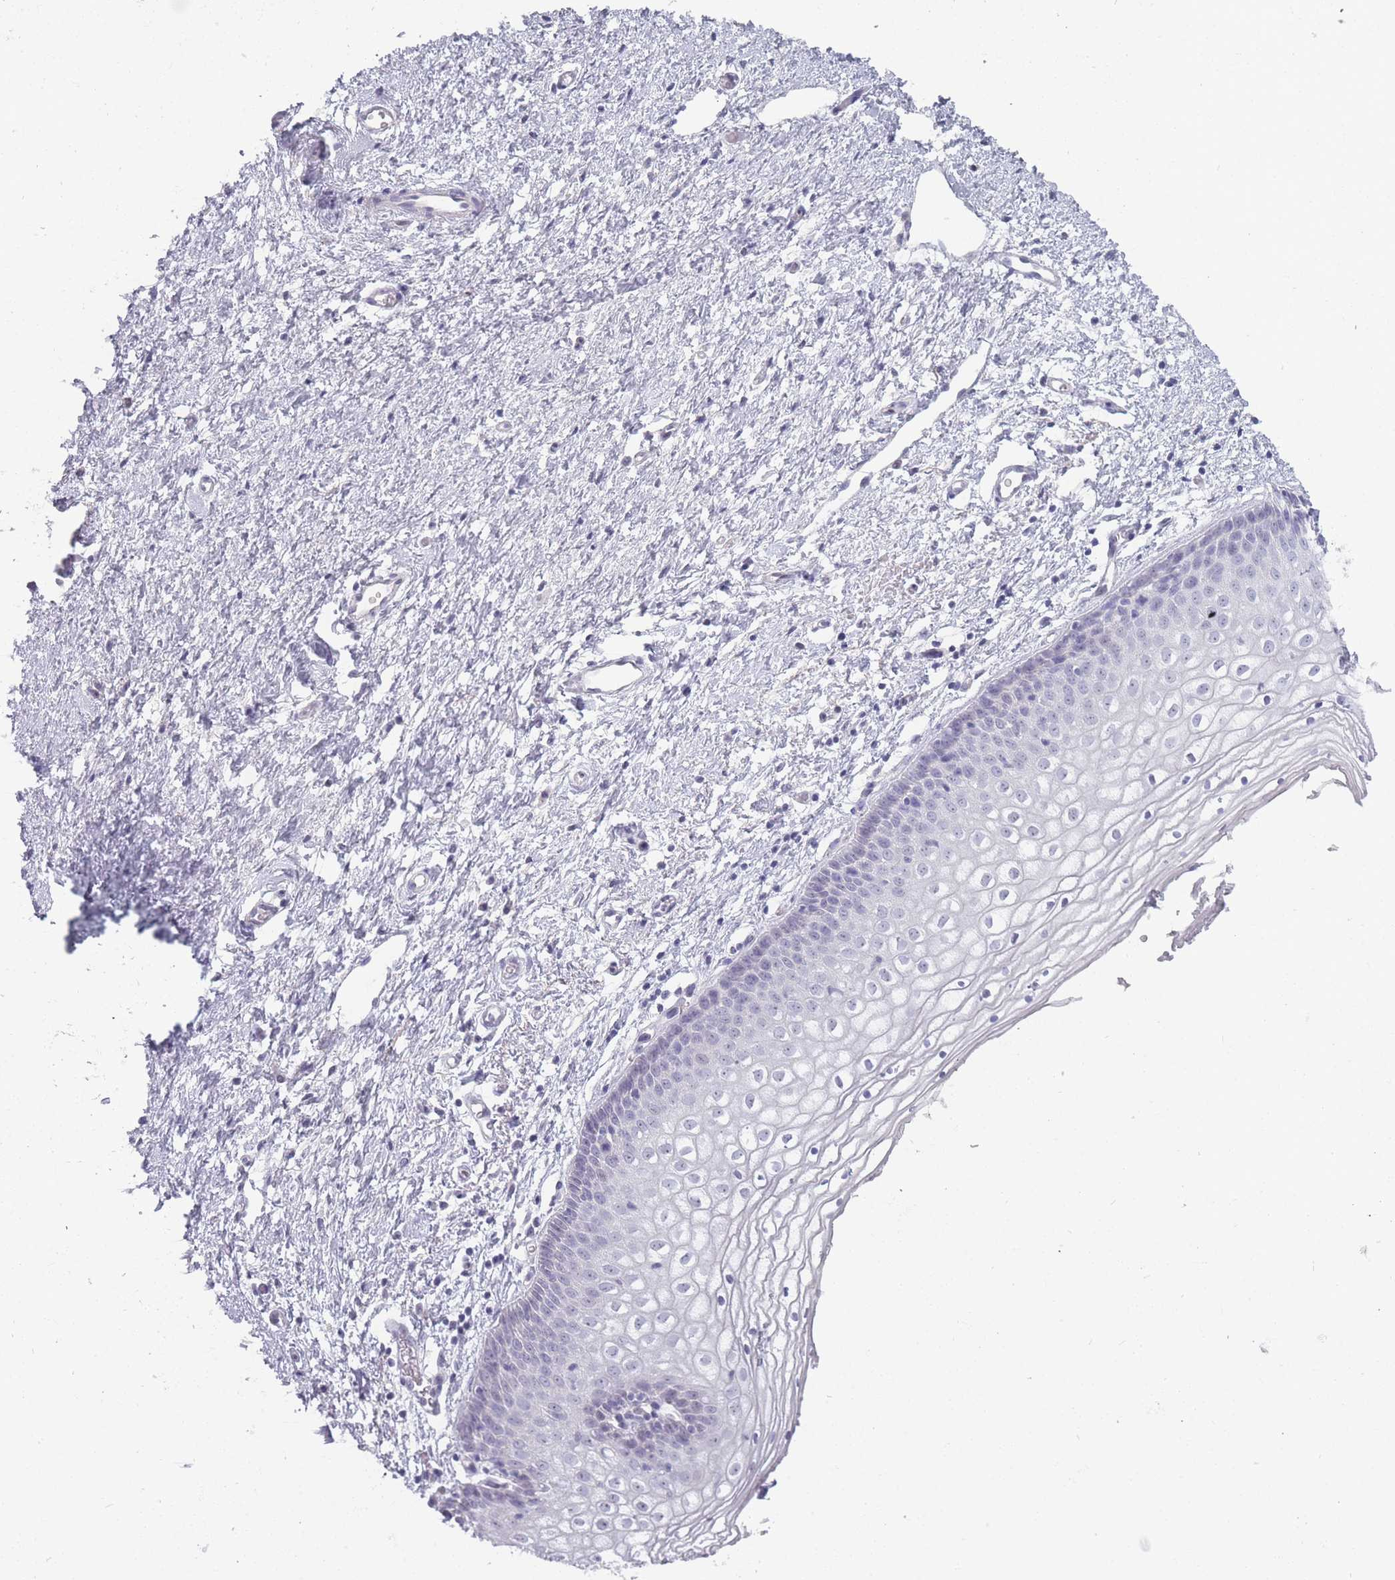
{"staining": {"intensity": "negative", "quantity": "none", "location": "none"}, "tissue": "vagina", "cell_type": "Squamous epithelial cells", "image_type": "normal", "snomed": [{"axis": "morphology", "description": "Normal tissue, NOS"}, {"axis": "topography", "description": "Vagina"}], "caption": "The image shows no staining of squamous epithelial cells in unremarkable vagina.", "gene": "ROS1", "patient": {"sex": "female", "age": 60}}